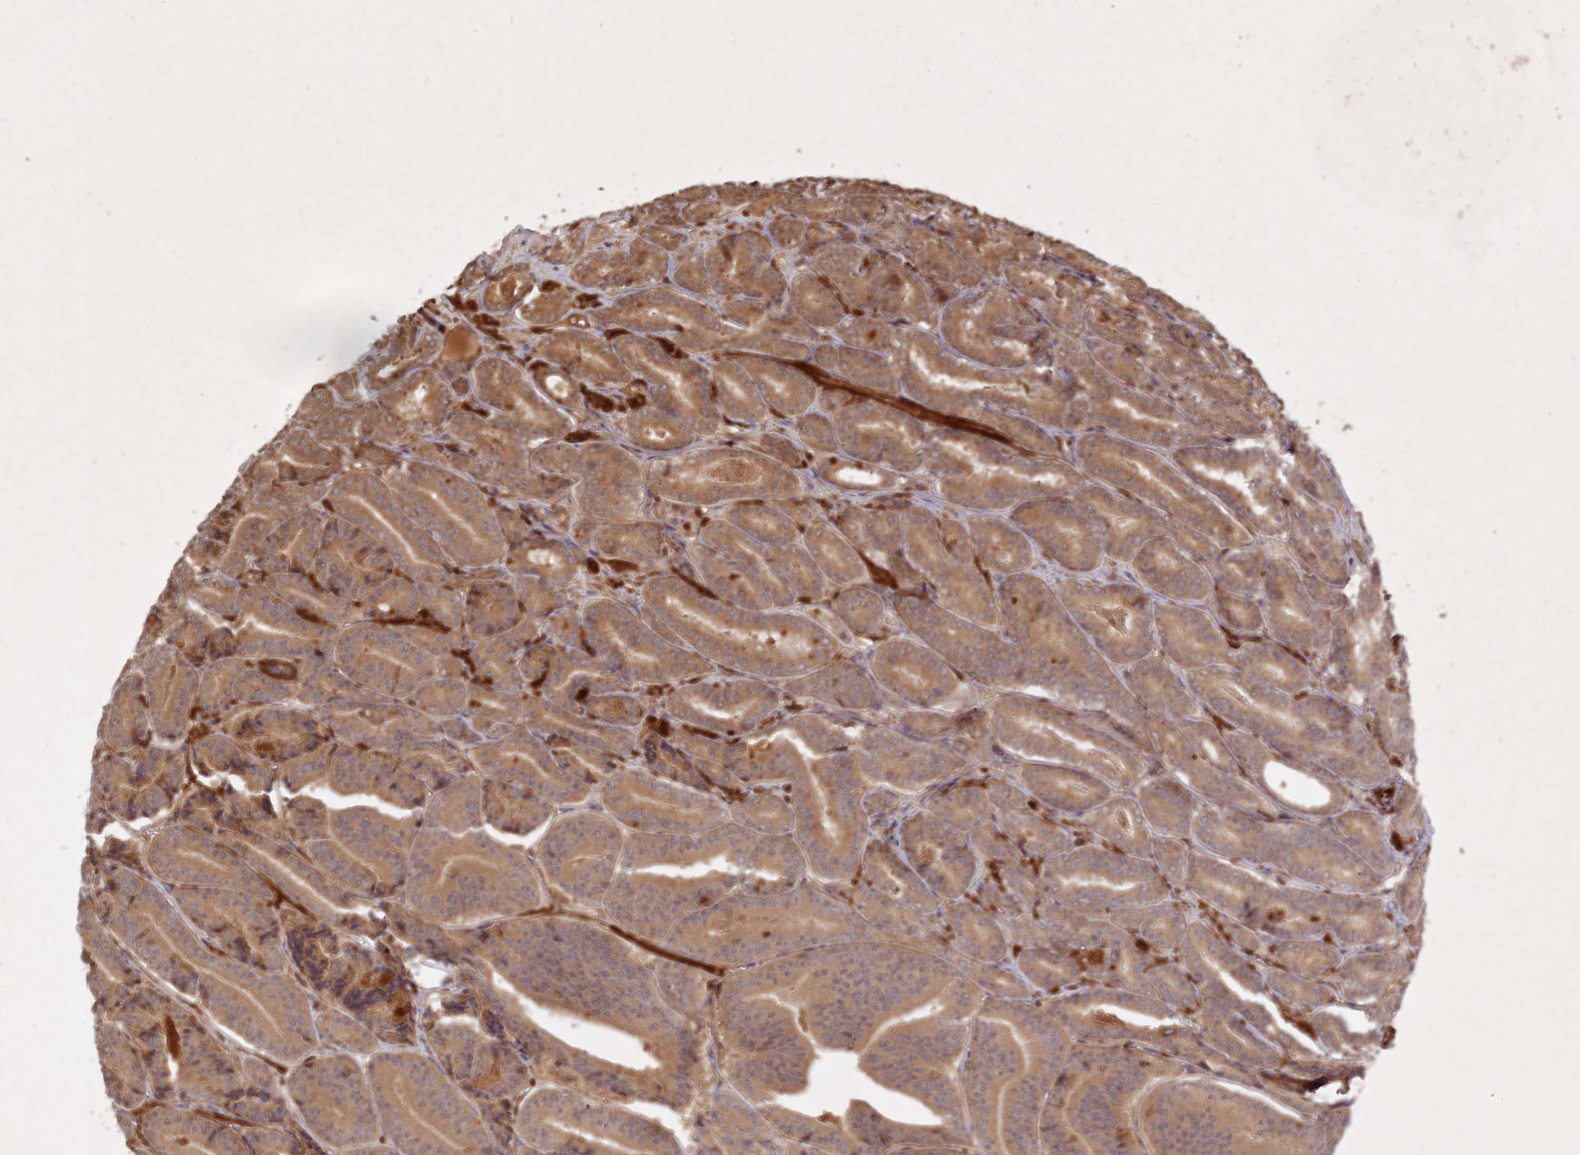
{"staining": {"intensity": "moderate", "quantity": ">75%", "location": "cytoplasmic/membranous"}, "tissue": "prostate cancer", "cell_type": "Tumor cells", "image_type": "cancer", "snomed": [{"axis": "morphology", "description": "Adenocarcinoma, High grade"}, {"axis": "topography", "description": "Prostate"}], "caption": "Adenocarcinoma (high-grade) (prostate) was stained to show a protein in brown. There is medium levels of moderate cytoplasmic/membranous staining in approximately >75% of tumor cells.", "gene": "UBE2W", "patient": {"sex": "male", "age": 72}}